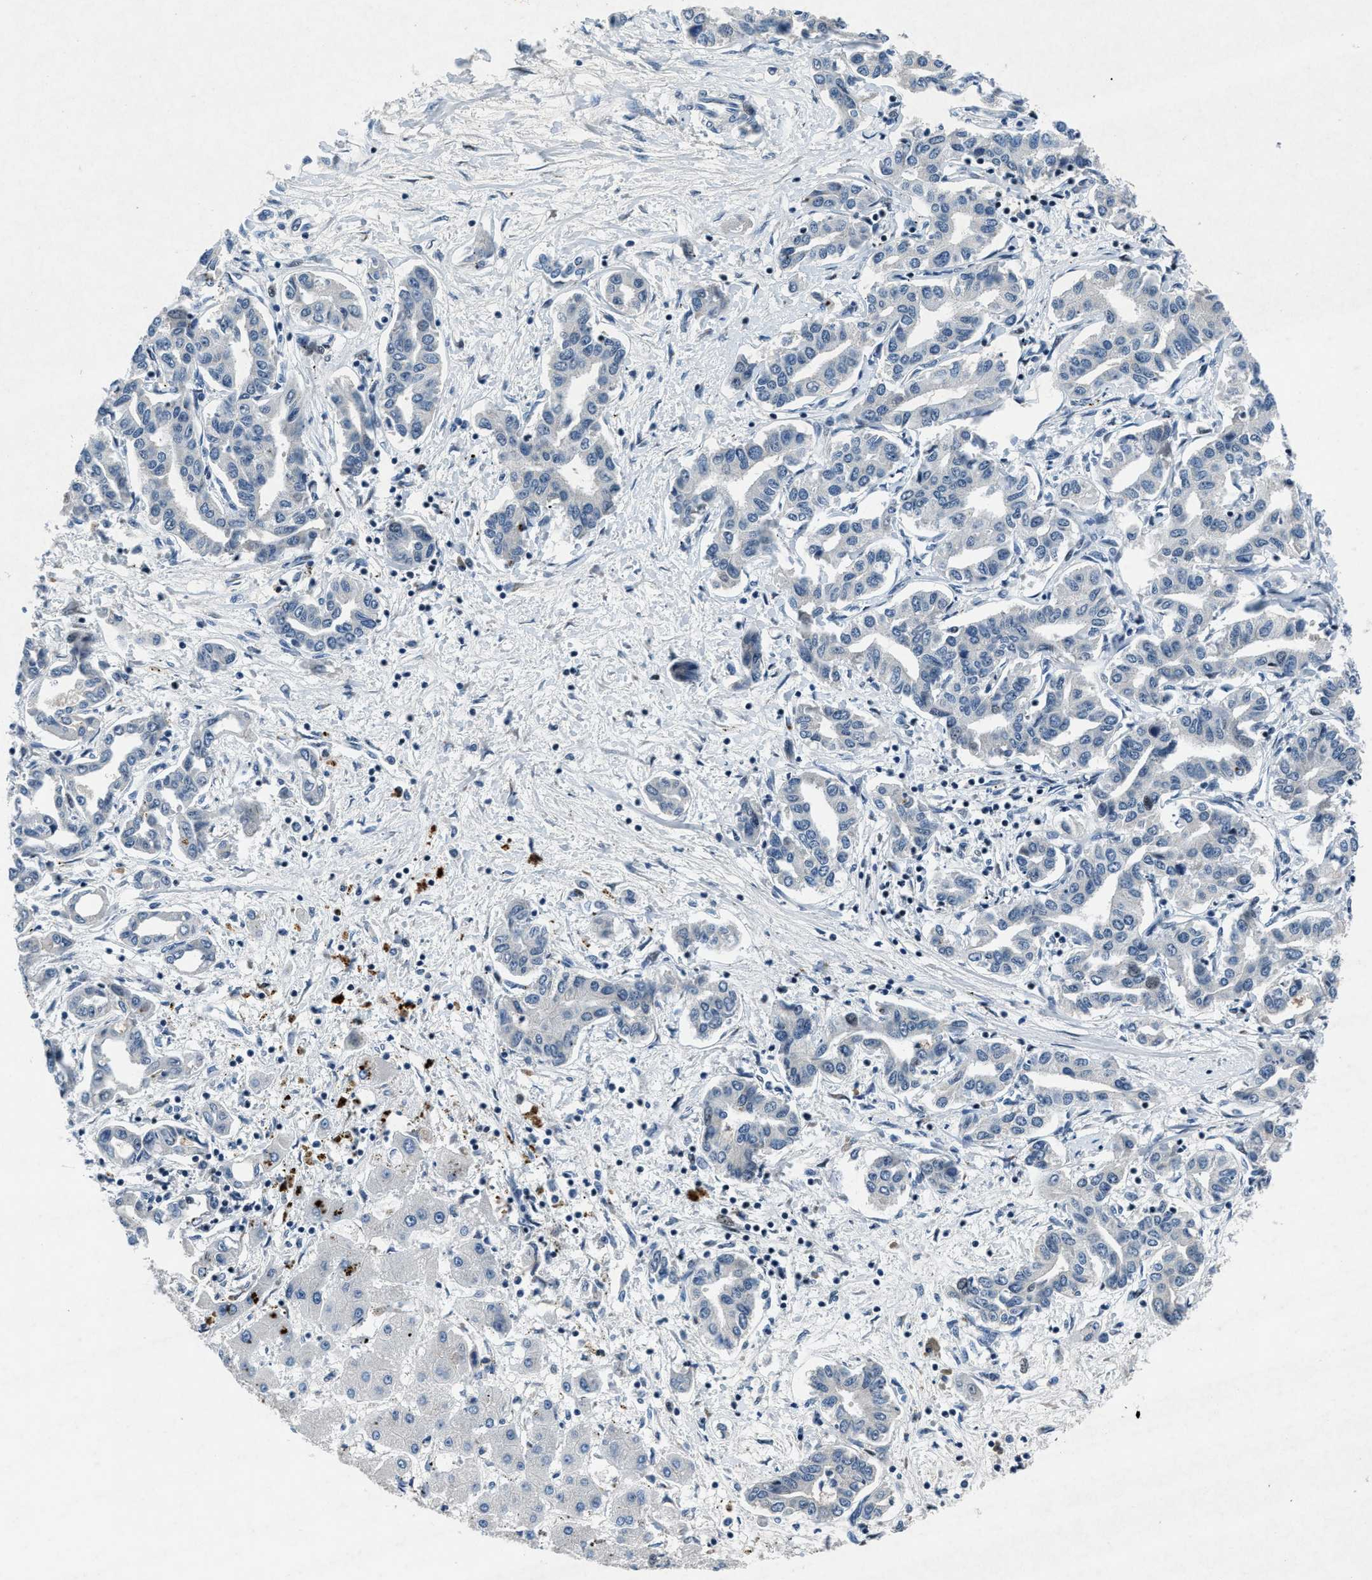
{"staining": {"intensity": "negative", "quantity": "none", "location": "none"}, "tissue": "liver cancer", "cell_type": "Tumor cells", "image_type": "cancer", "snomed": [{"axis": "morphology", "description": "Cholangiocarcinoma"}, {"axis": "topography", "description": "Liver"}], "caption": "A high-resolution photomicrograph shows IHC staining of liver cancer (cholangiocarcinoma), which reveals no significant positivity in tumor cells.", "gene": "PHLDA1", "patient": {"sex": "male", "age": 59}}